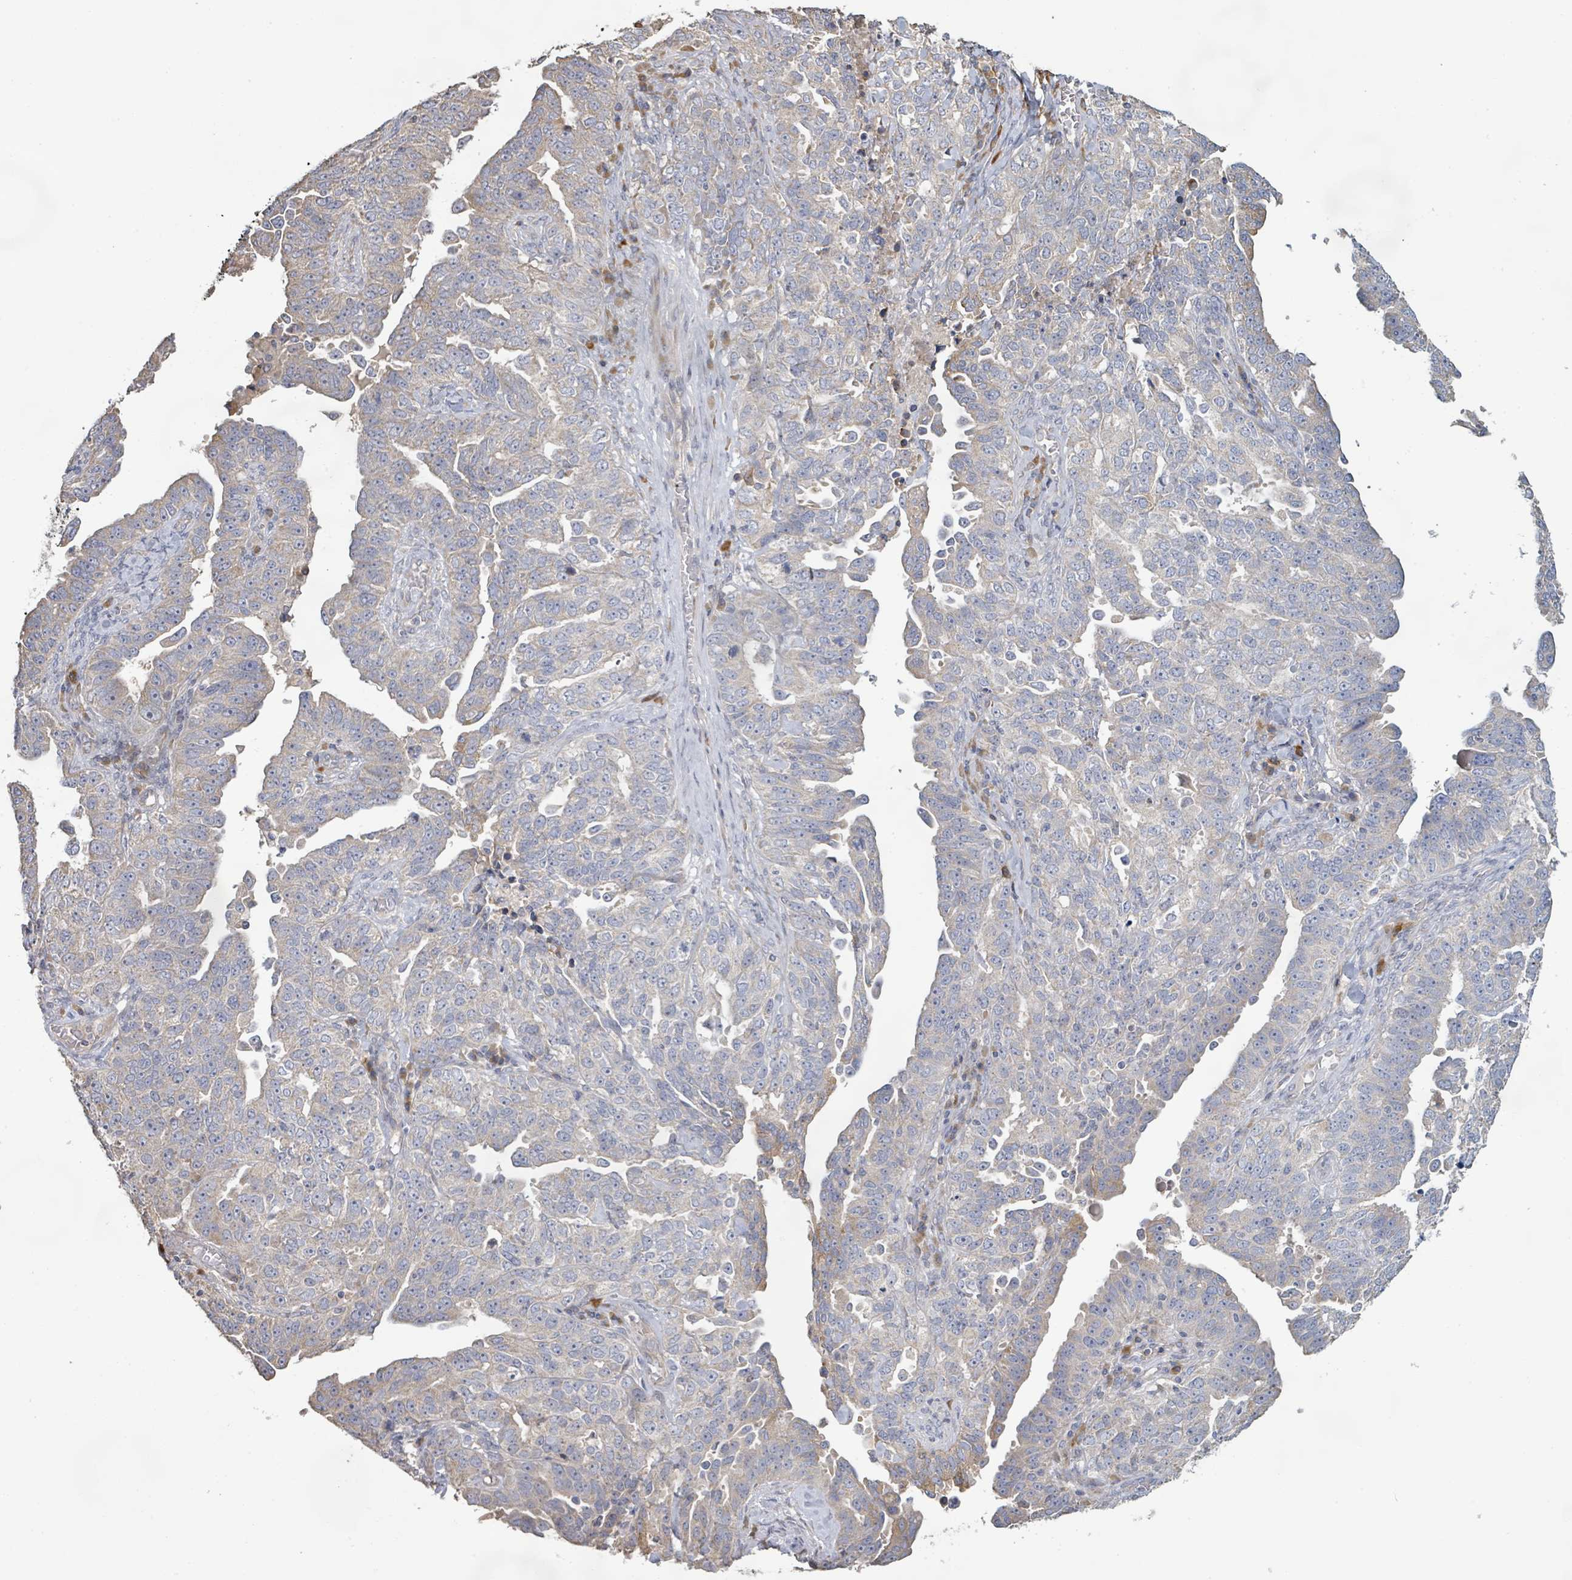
{"staining": {"intensity": "weak", "quantity": "<25%", "location": "cytoplasmic/membranous"}, "tissue": "ovarian cancer", "cell_type": "Tumor cells", "image_type": "cancer", "snomed": [{"axis": "morphology", "description": "Carcinoma, endometroid"}, {"axis": "topography", "description": "Ovary"}], "caption": "Immunohistochemistry (IHC) image of human ovarian cancer (endometroid carcinoma) stained for a protein (brown), which exhibits no expression in tumor cells. (Stains: DAB (3,3'-diaminobenzidine) IHC with hematoxylin counter stain, Microscopy: brightfield microscopy at high magnification).", "gene": "KCNS2", "patient": {"sex": "female", "age": 62}}